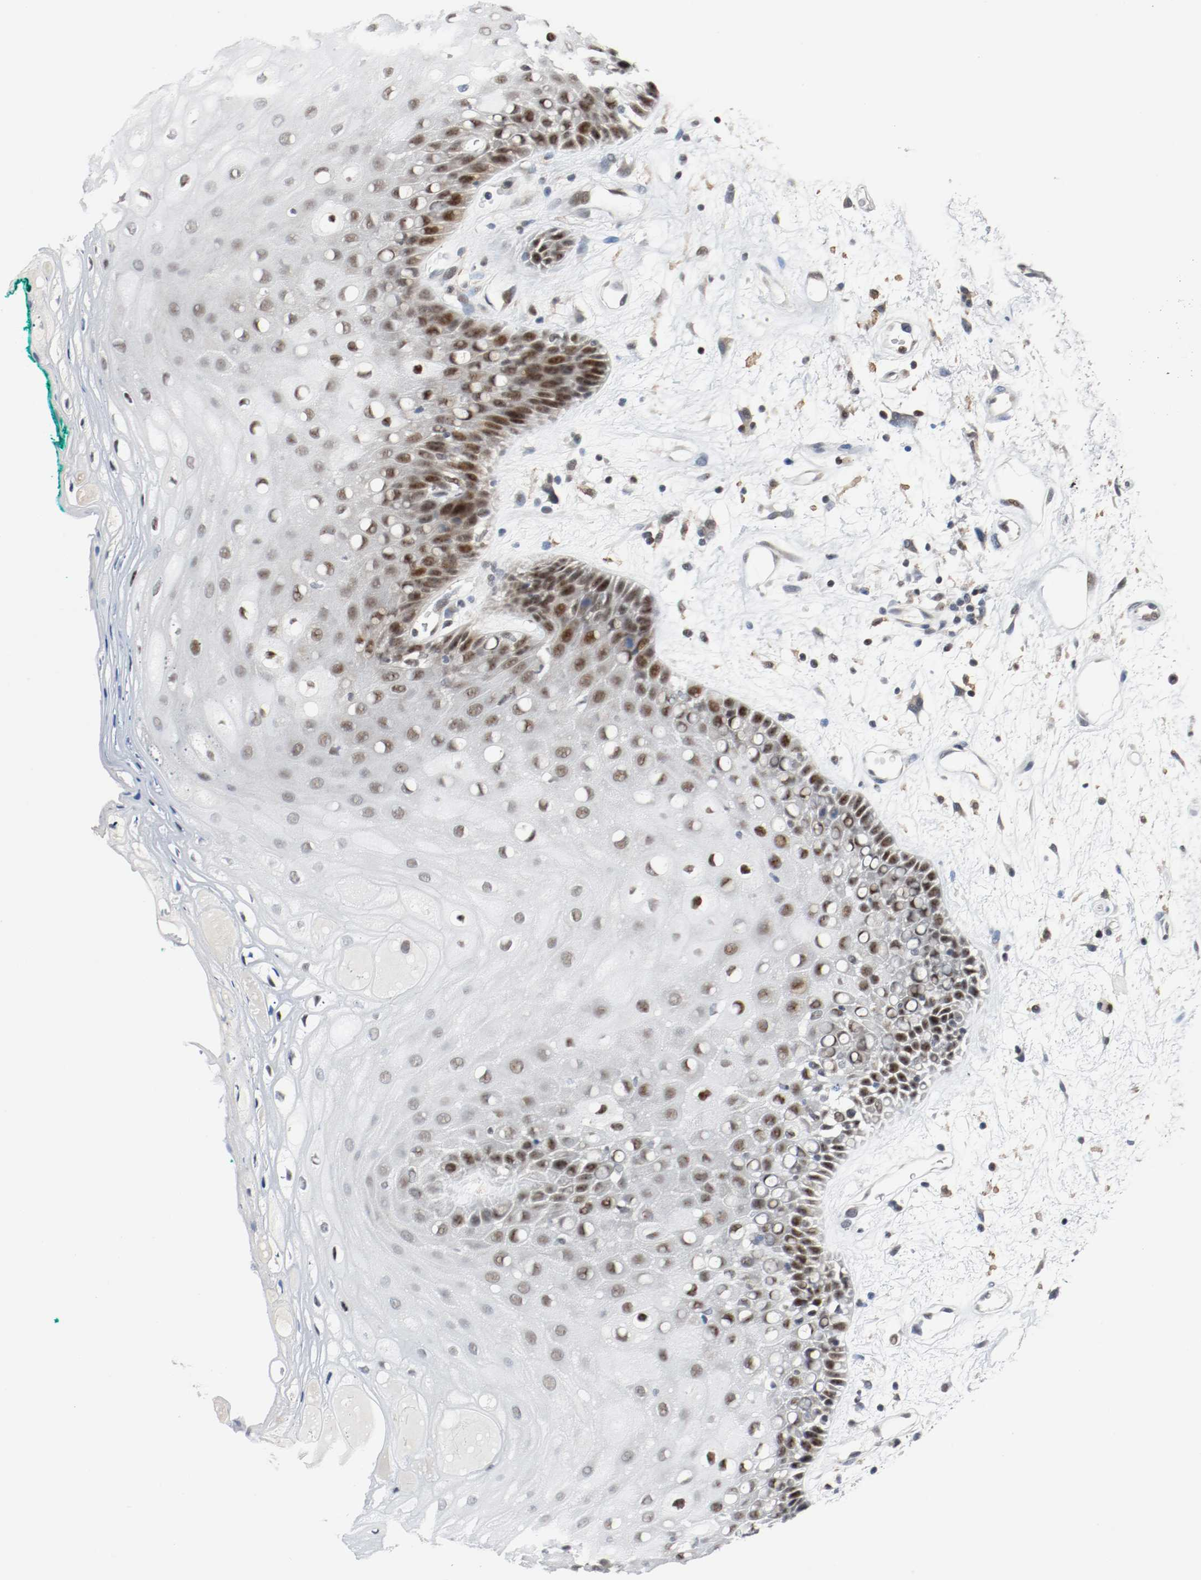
{"staining": {"intensity": "moderate", "quantity": "<25%", "location": "nuclear"}, "tissue": "oral mucosa", "cell_type": "Squamous epithelial cells", "image_type": "normal", "snomed": [{"axis": "morphology", "description": "Normal tissue, NOS"}, {"axis": "morphology", "description": "Squamous cell carcinoma, NOS"}, {"axis": "topography", "description": "Skeletal muscle"}, {"axis": "topography", "description": "Oral tissue"}, {"axis": "topography", "description": "Head-Neck"}], "caption": "DAB (3,3'-diaminobenzidine) immunohistochemical staining of benign human oral mucosa reveals moderate nuclear protein positivity in about <25% of squamous epithelial cells.", "gene": "ASH1L", "patient": {"sex": "female", "age": 84}}